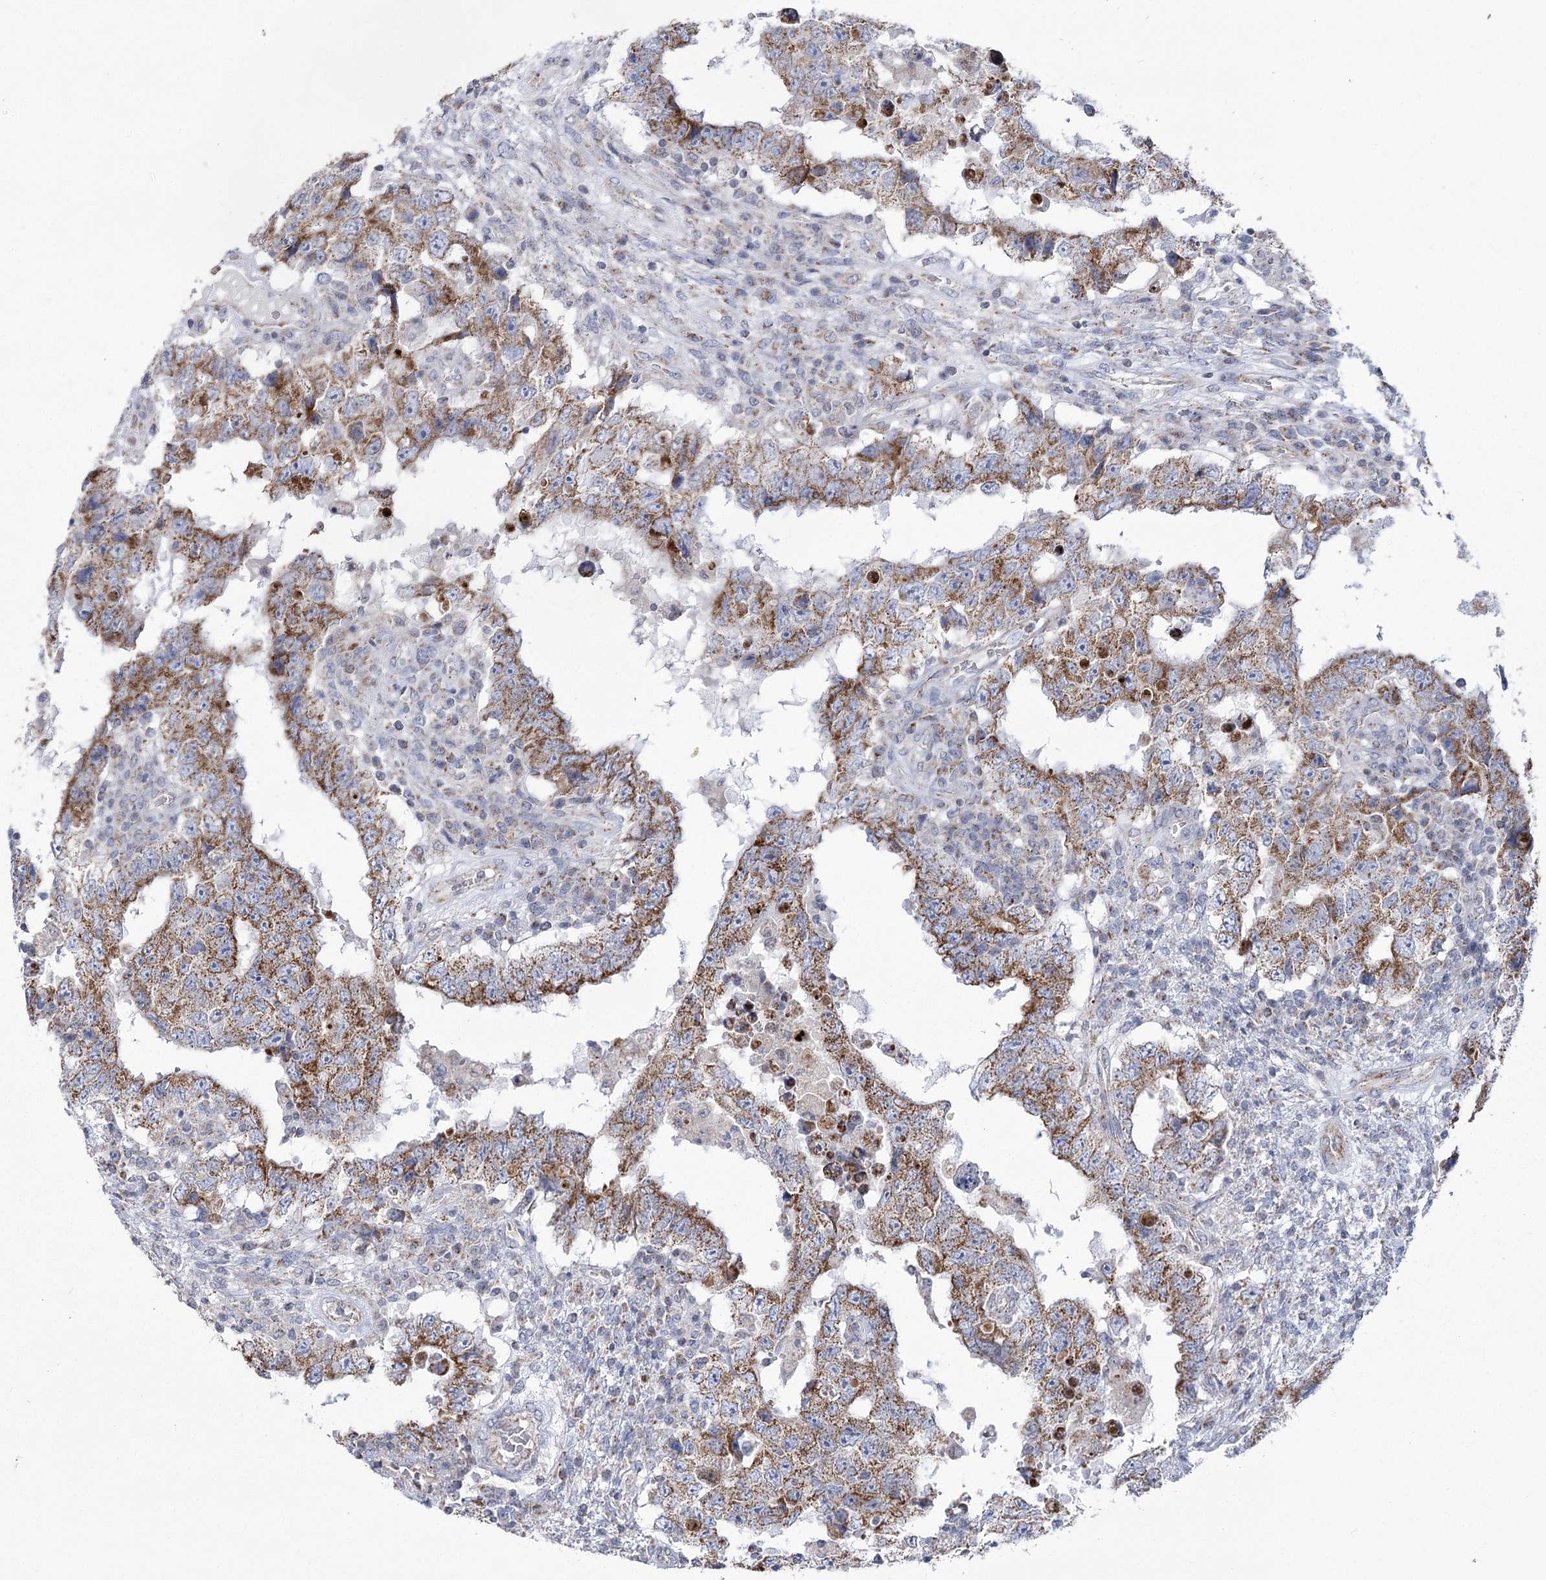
{"staining": {"intensity": "moderate", "quantity": ">75%", "location": "cytoplasmic/membranous"}, "tissue": "testis cancer", "cell_type": "Tumor cells", "image_type": "cancer", "snomed": [{"axis": "morphology", "description": "Carcinoma, Embryonal, NOS"}, {"axis": "topography", "description": "Testis"}], "caption": "Human embryonal carcinoma (testis) stained for a protein (brown) demonstrates moderate cytoplasmic/membranous positive positivity in about >75% of tumor cells.", "gene": "PDHB", "patient": {"sex": "male", "age": 26}}